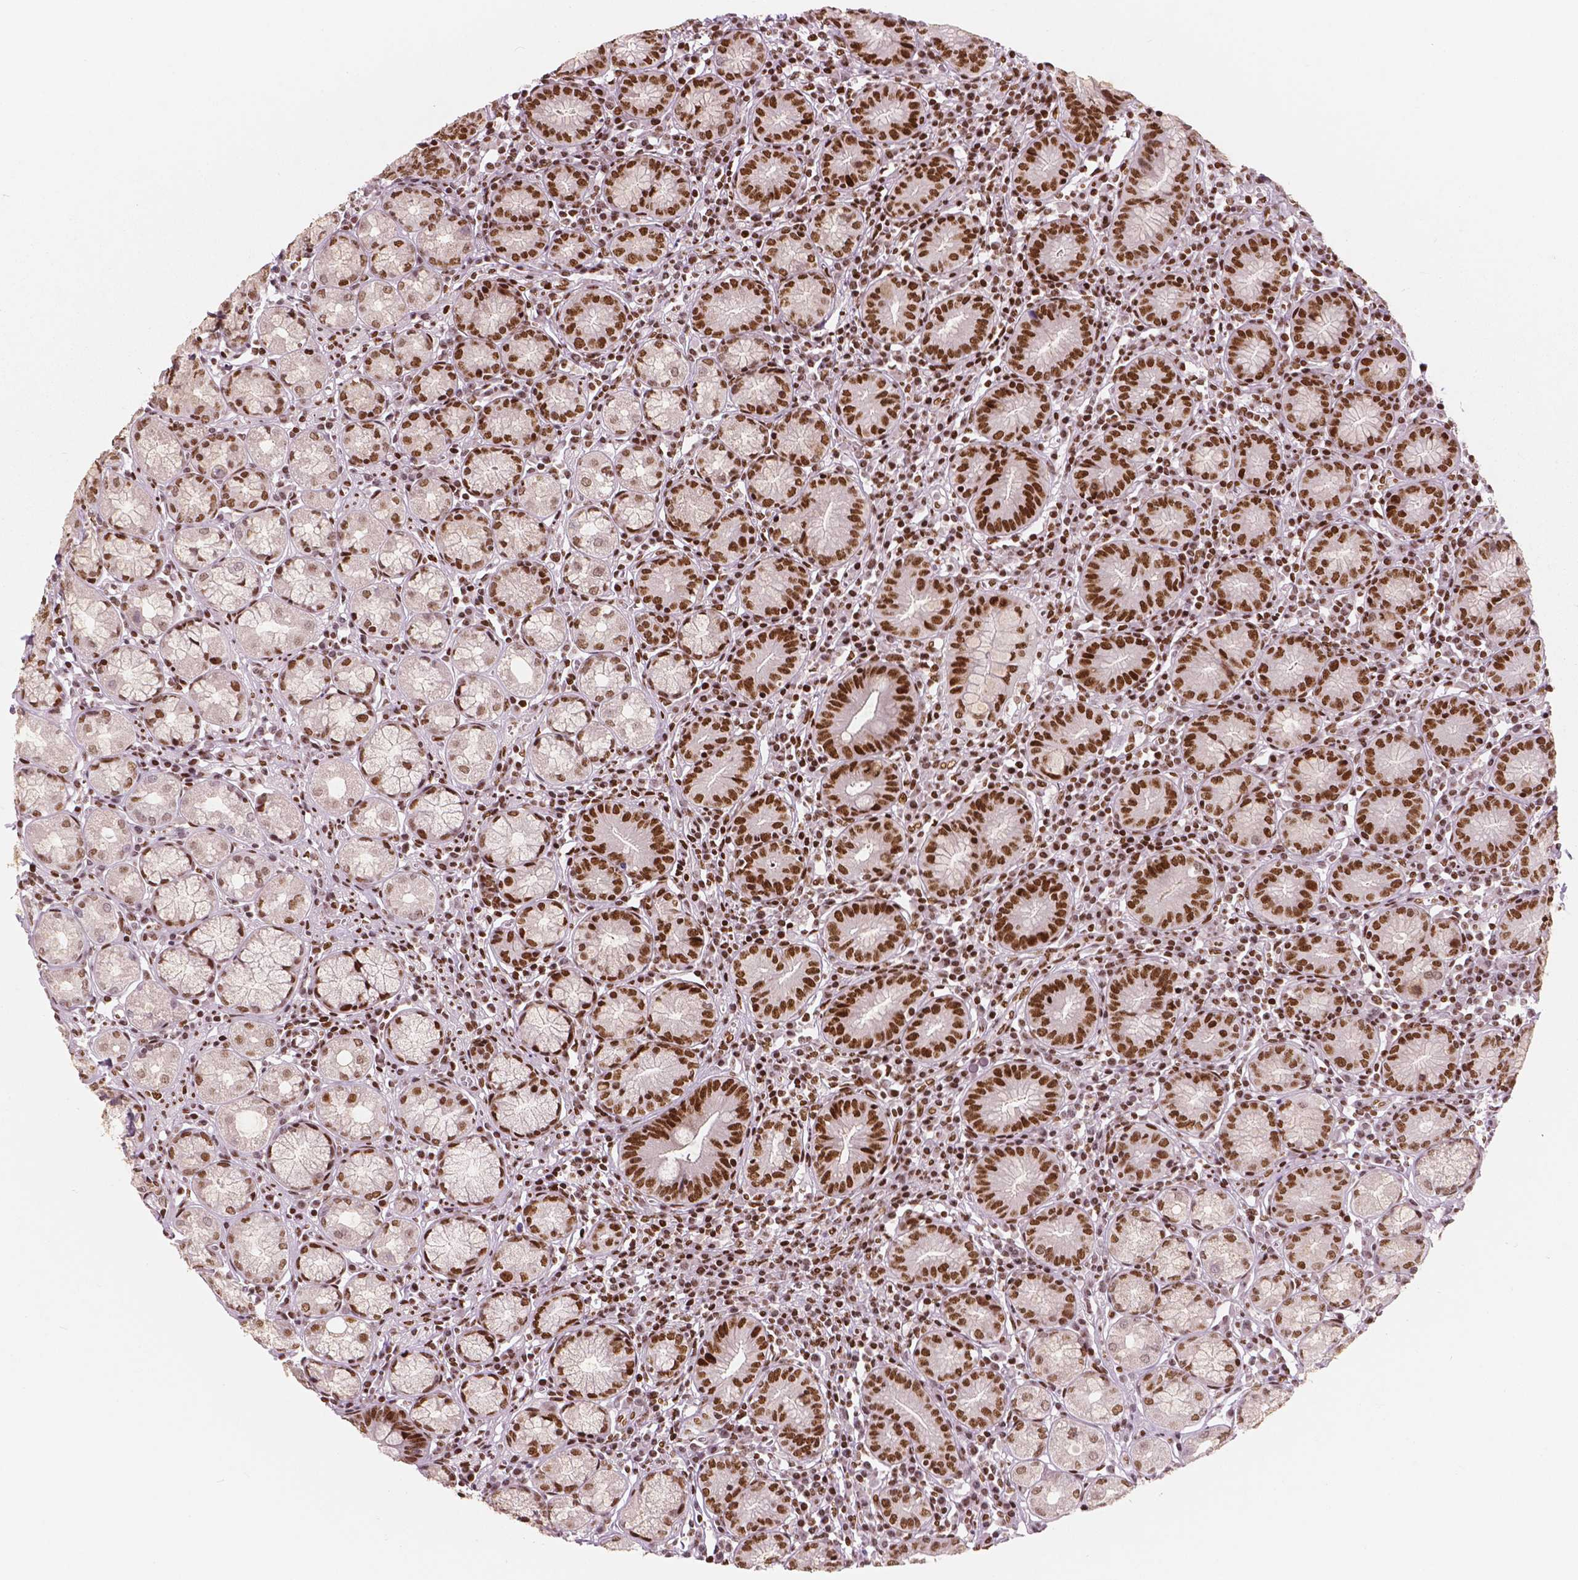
{"staining": {"intensity": "strong", "quantity": ">75%", "location": "nuclear"}, "tissue": "stomach", "cell_type": "Glandular cells", "image_type": "normal", "snomed": [{"axis": "morphology", "description": "Normal tissue, NOS"}, {"axis": "topography", "description": "Stomach"}], "caption": "Protein staining by IHC shows strong nuclear staining in about >75% of glandular cells in benign stomach.", "gene": "BRD4", "patient": {"sex": "male", "age": 55}}